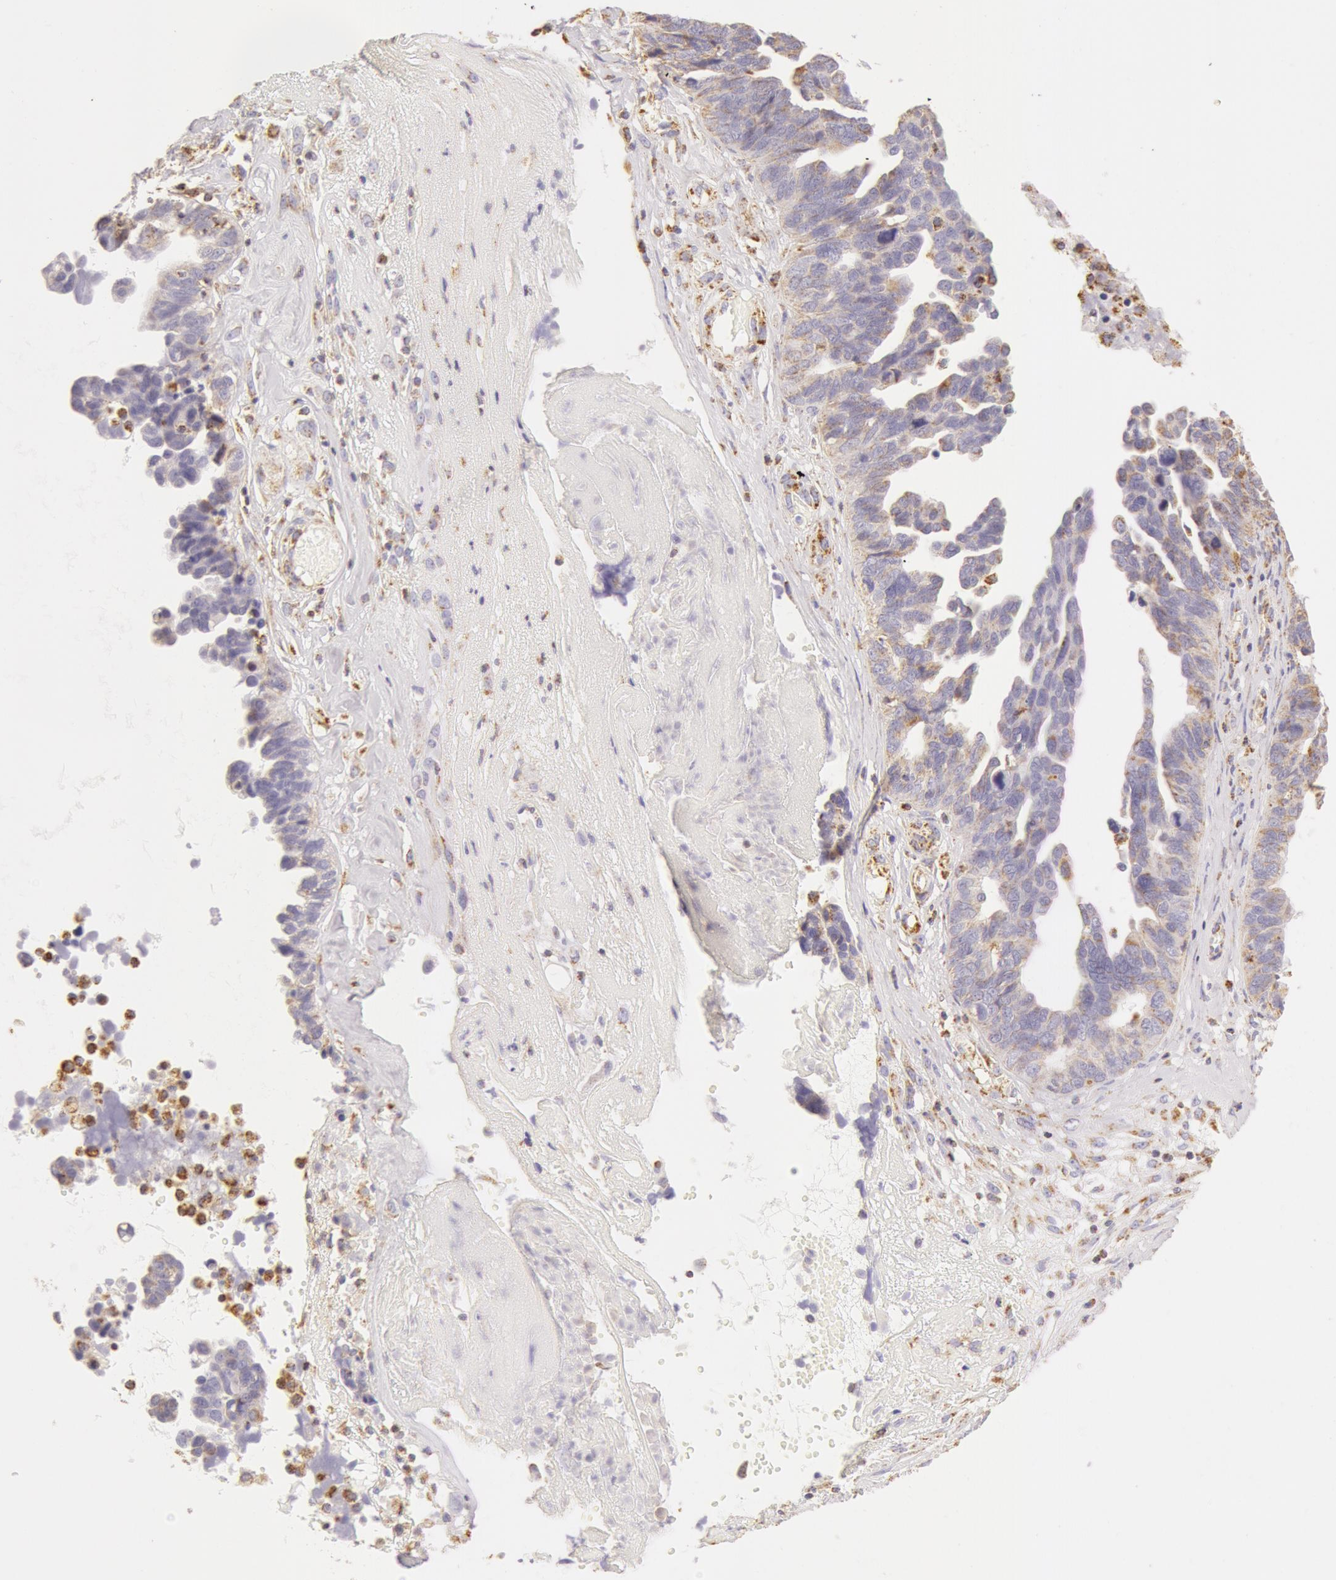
{"staining": {"intensity": "weak", "quantity": "<25%", "location": "cytoplasmic/membranous"}, "tissue": "ovarian cancer", "cell_type": "Tumor cells", "image_type": "cancer", "snomed": [{"axis": "morphology", "description": "Cystadenocarcinoma, serous, NOS"}, {"axis": "topography", "description": "Ovary"}], "caption": "Immunohistochemistry of human ovarian cancer demonstrates no staining in tumor cells. Brightfield microscopy of IHC stained with DAB (3,3'-diaminobenzidine) (brown) and hematoxylin (blue), captured at high magnification.", "gene": "ATP5F1B", "patient": {"sex": "female", "age": 64}}